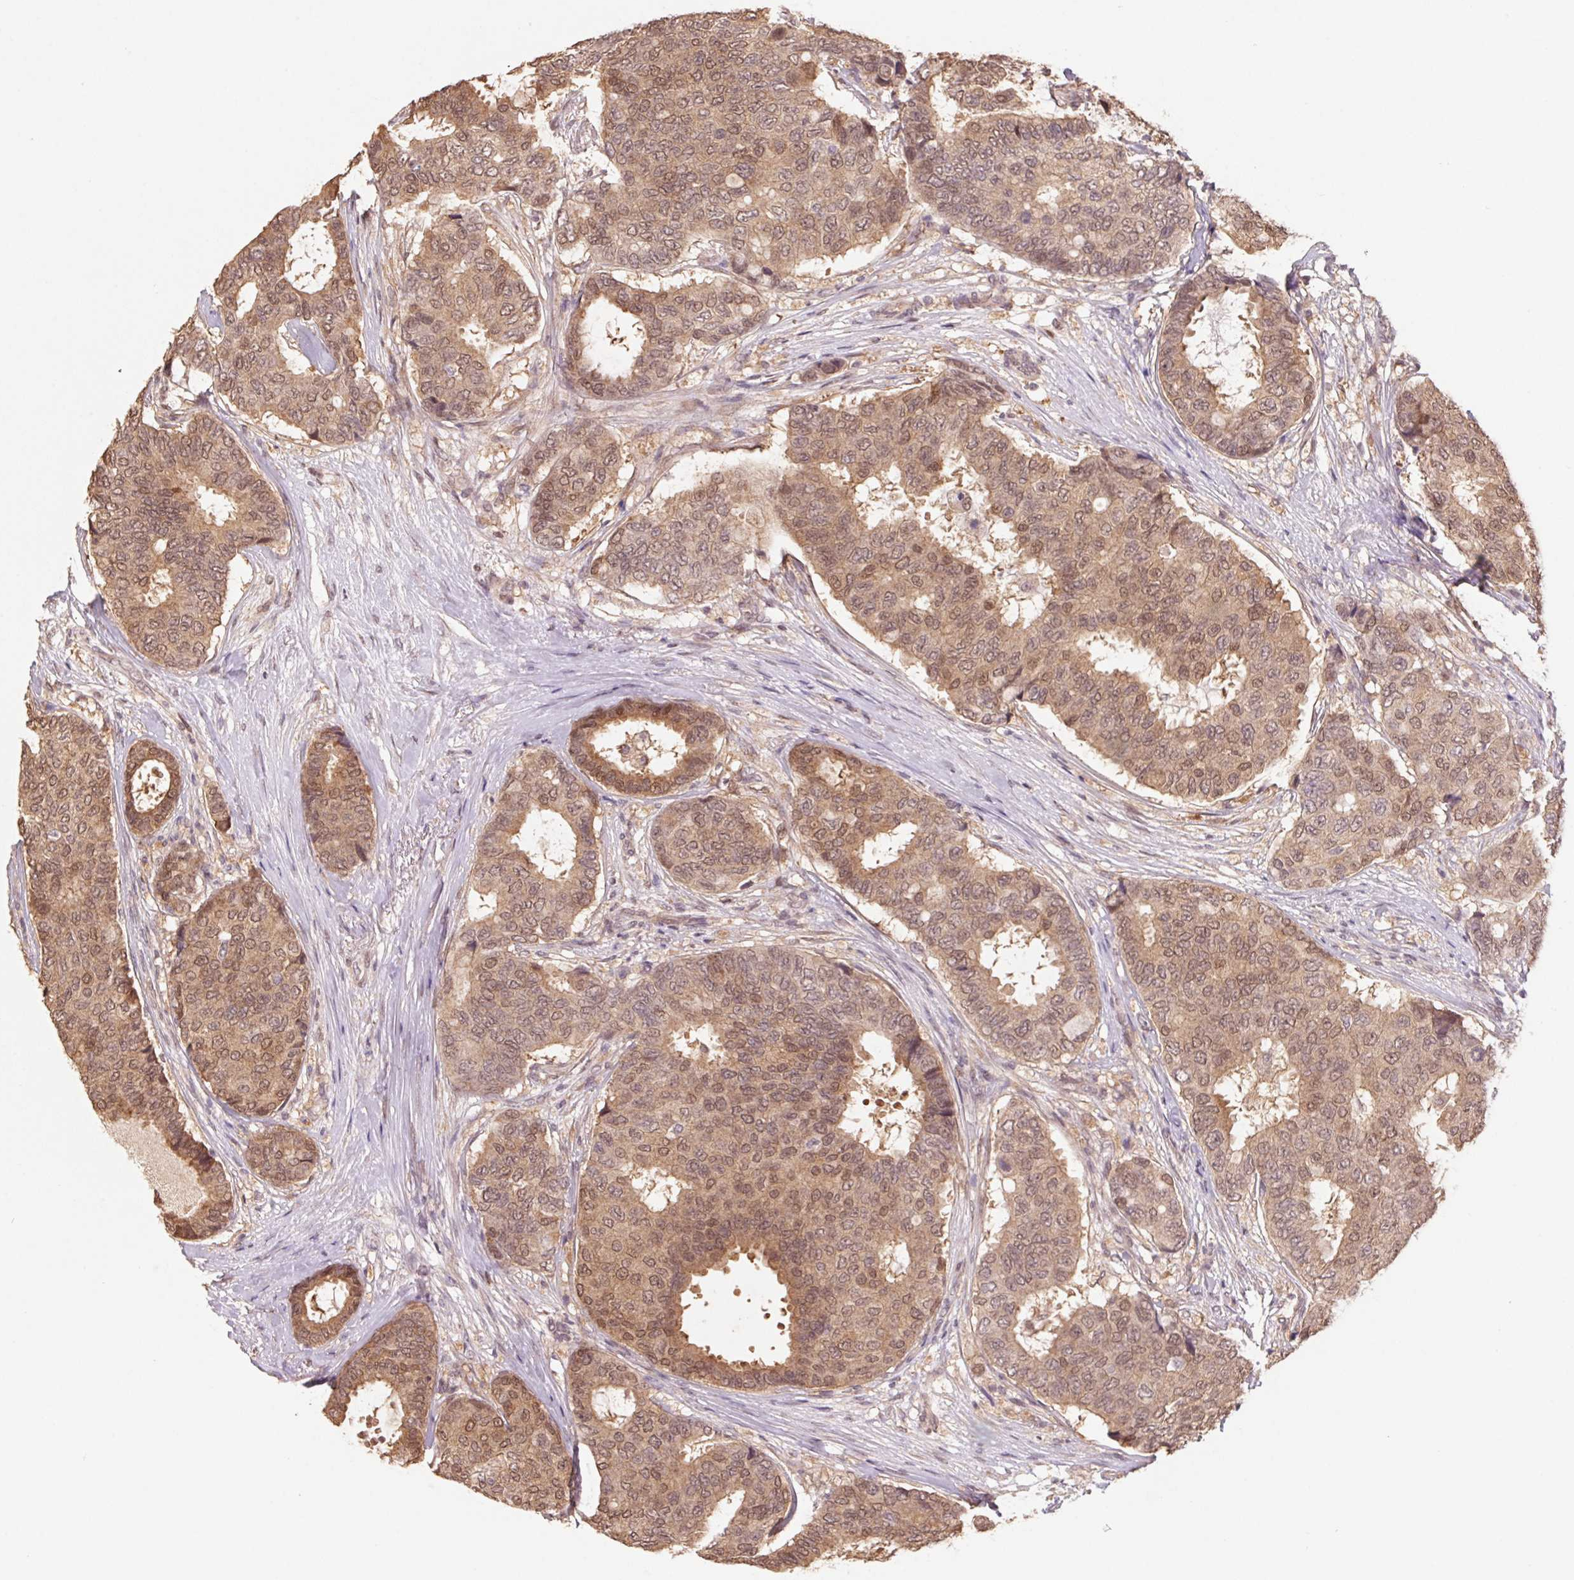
{"staining": {"intensity": "moderate", "quantity": ">75%", "location": "cytoplasmic/membranous,nuclear"}, "tissue": "breast cancer", "cell_type": "Tumor cells", "image_type": "cancer", "snomed": [{"axis": "morphology", "description": "Duct carcinoma"}, {"axis": "topography", "description": "Breast"}], "caption": "Protein analysis of breast intraductal carcinoma tissue shows moderate cytoplasmic/membranous and nuclear expression in approximately >75% of tumor cells.", "gene": "CUTA", "patient": {"sex": "female", "age": 75}}